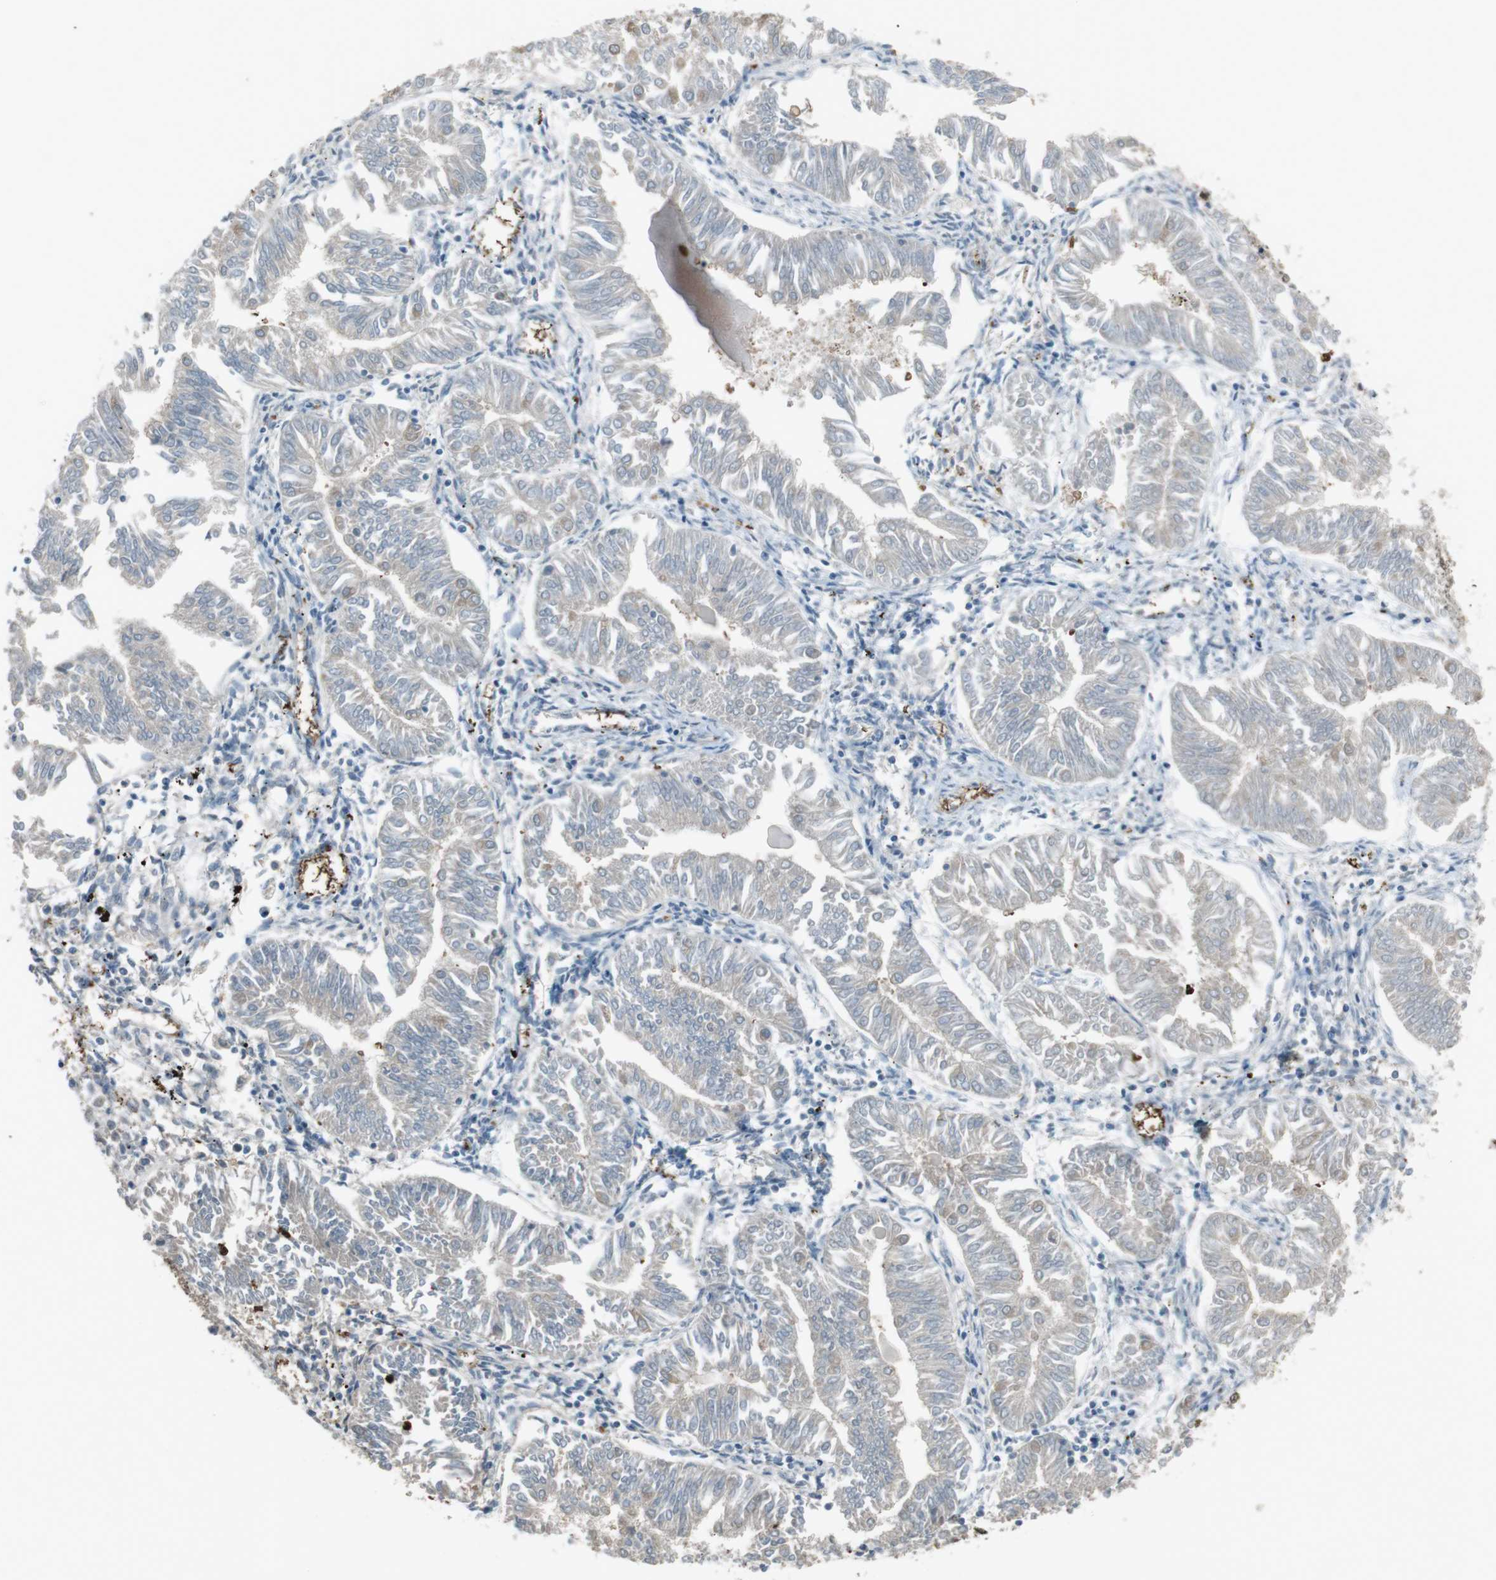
{"staining": {"intensity": "negative", "quantity": "none", "location": "none"}, "tissue": "endometrial cancer", "cell_type": "Tumor cells", "image_type": "cancer", "snomed": [{"axis": "morphology", "description": "Adenocarcinoma, NOS"}, {"axis": "topography", "description": "Endometrium"}], "caption": "Immunohistochemical staining of human endometrial cancer demonstrates no significant staining in tumor cells.", "gene": "SLITRK5", "patient": {"sex": "female", "age": 53}}